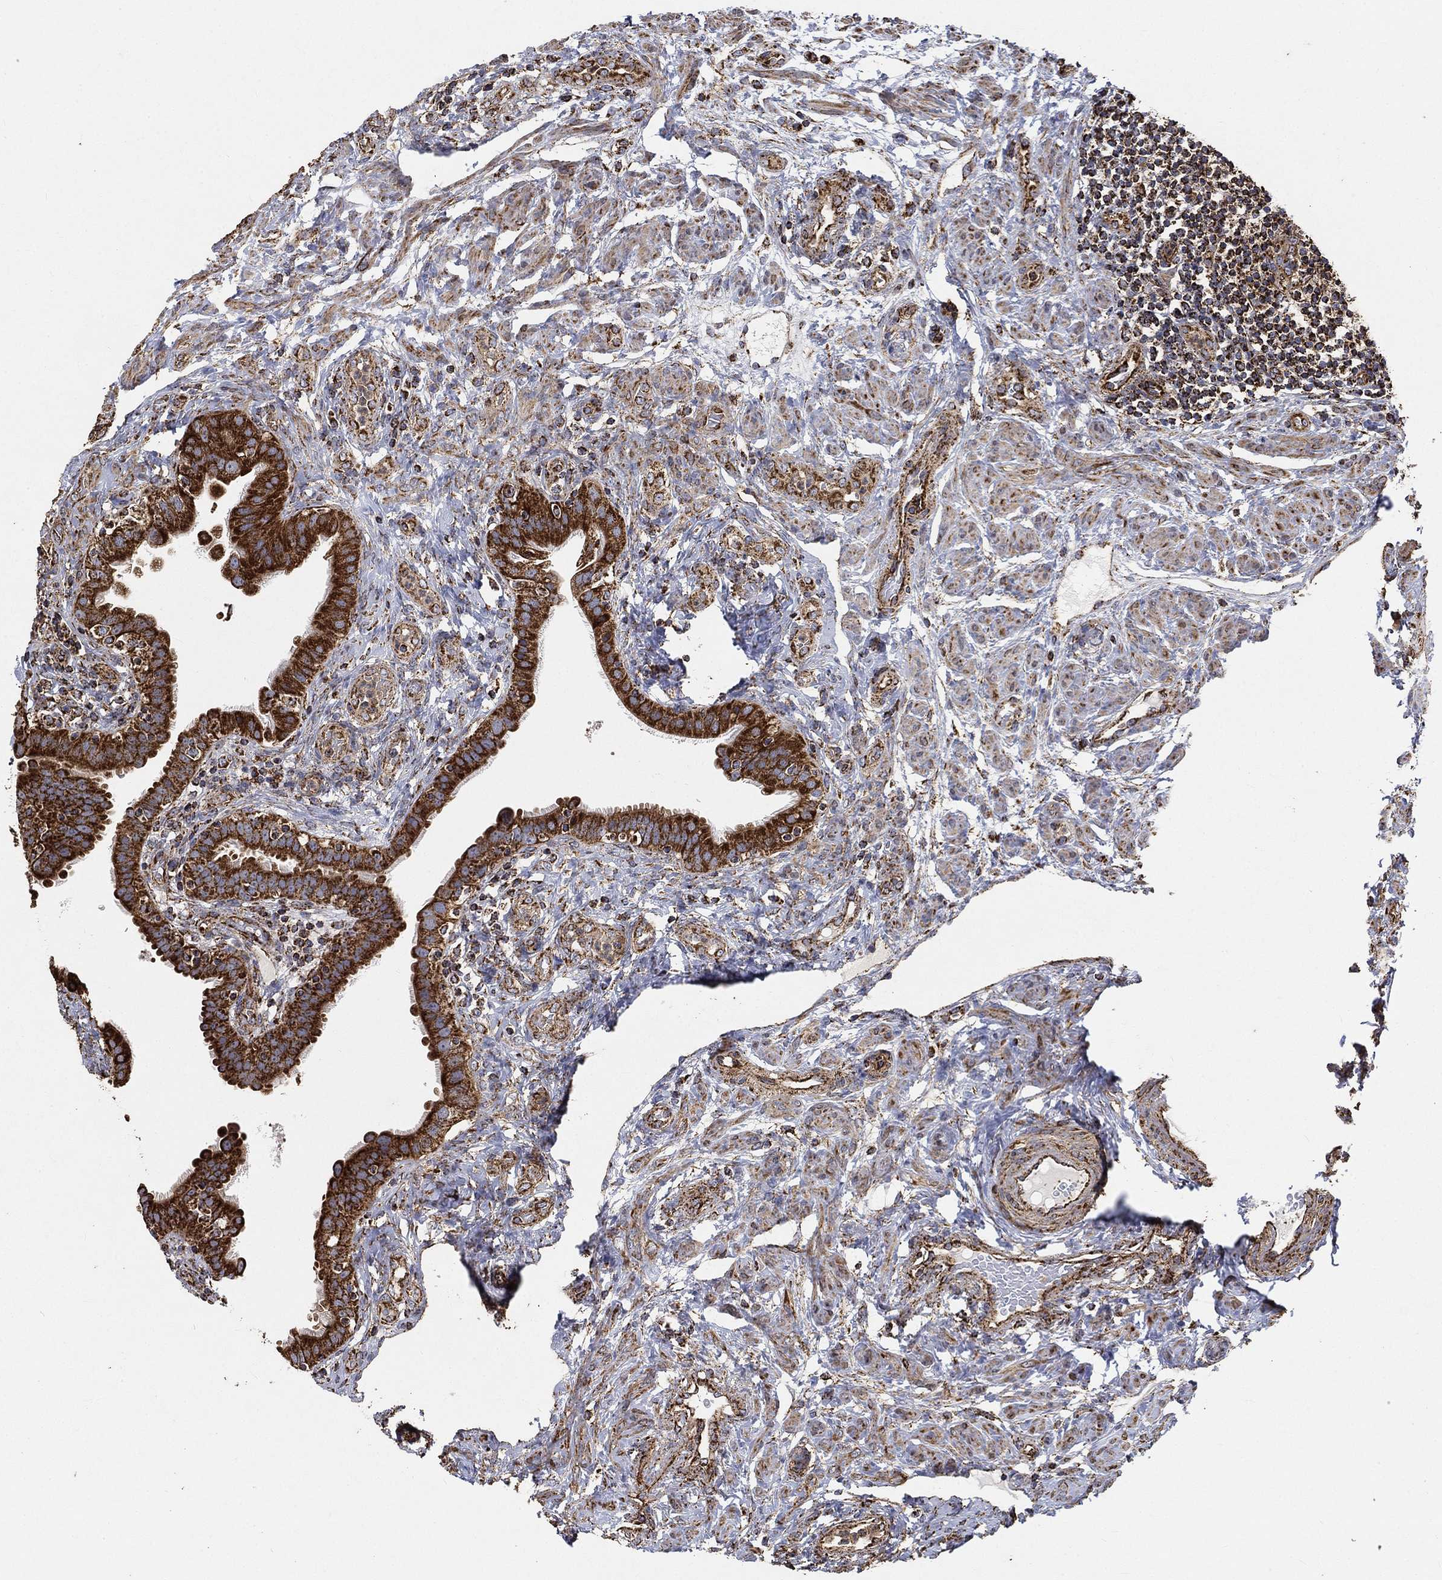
{"staining": {"intensity": "strong", "quantity": ">75%", "location": "cytoplasmic/membranous"}, "tissue": "fallopian tube", "cell_type": "Glandular cells", "image_type": "normal", "snomed": [{"axis": "morphology", "description": "Normal tissue, NOS"}, {"axis": "topography", "description": "Fallopian tube"}], "caption": "Human fallopian tube stained for a protein (brown) exhibits strong cytoplasmic/membranous positive positivity in approximately >75% of glandular cells.", "gene": "SLC38A7", "patient": {"sex": "female", "age": 41}}